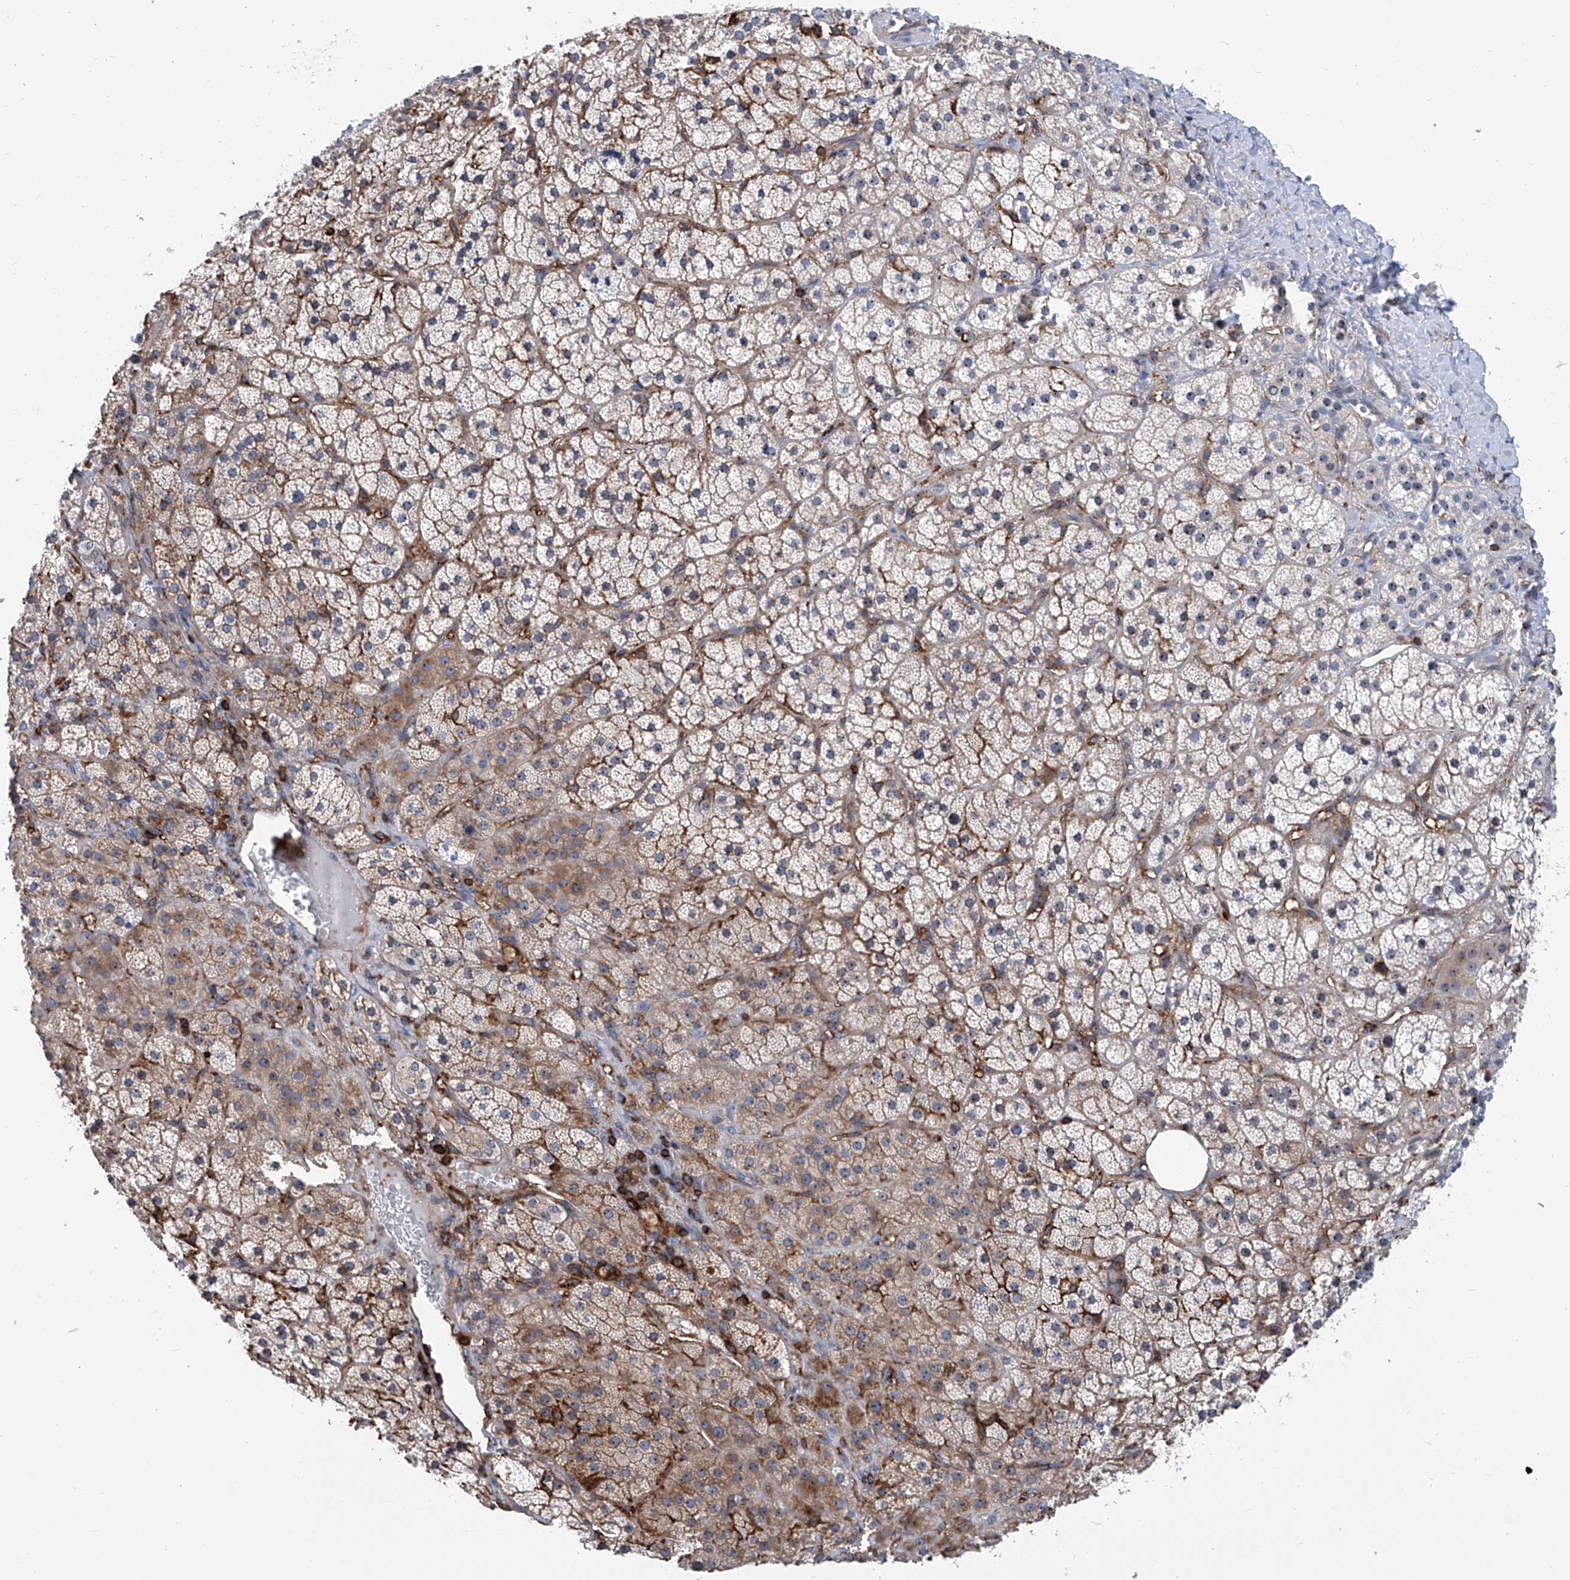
{"staining": {"intensity": "moderate", "quantity": "25%-75%", "location": "cytoplasmic/membranous"}, "tissue": "adrenal gland", "cell_type": "Glandular cells", "image_type": "normal", "snomed": [{"axis": "morphology", "description": "Normal tissue, NOS"}, {"axis": "topography", "description": "Adrenal gland"}], "caption": "This is an image of immunohistochemistry (IHC) staining of benign adrenal gland, which shows moderate staining in the cytoplasmic/membranous of glandular cells.", "gene": "ZNF484", "patient": {"sex": "female", "age": 44}}